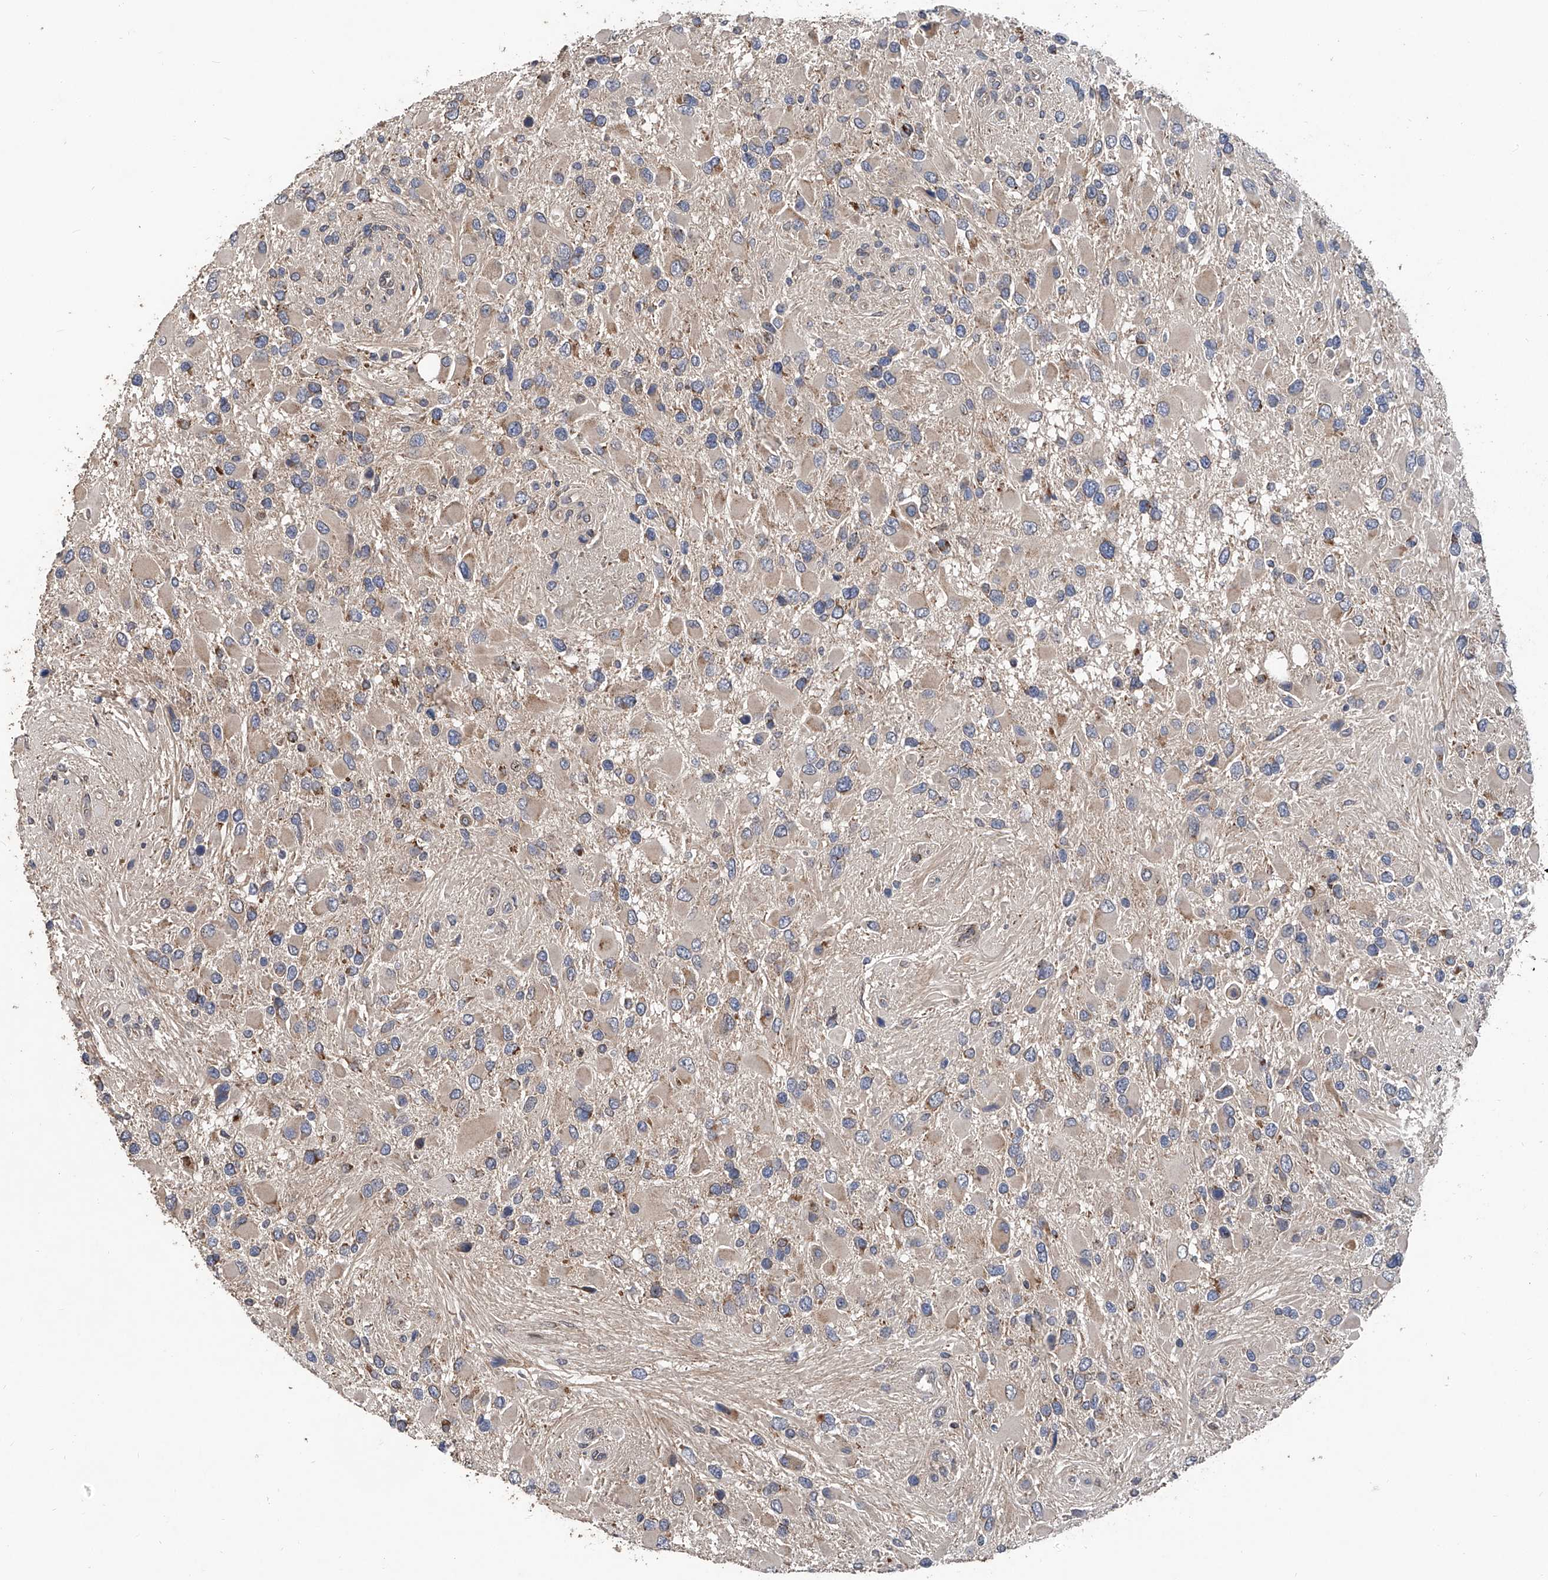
{"staining": {"intensity": "moderate", "quantity": "<25%", "location": "cytoplasmic/membranous"}, "tissue": "glioma", "cell_type": "Tumor cells", "image_type": "cancer", "snomed": [{"axis": "morphology", "description": "Glioma, malignant, High grade"}, {"axis": "topography", "description": "Brain"}], "caption": "Brown immunohistochemical staining in glioma demonstrates moderate cytoplasmic/membranous expression in approximately <25% of tumor cells.", "gene": "BCKDHB", "patient": {"sex": "male", "age": 53}}